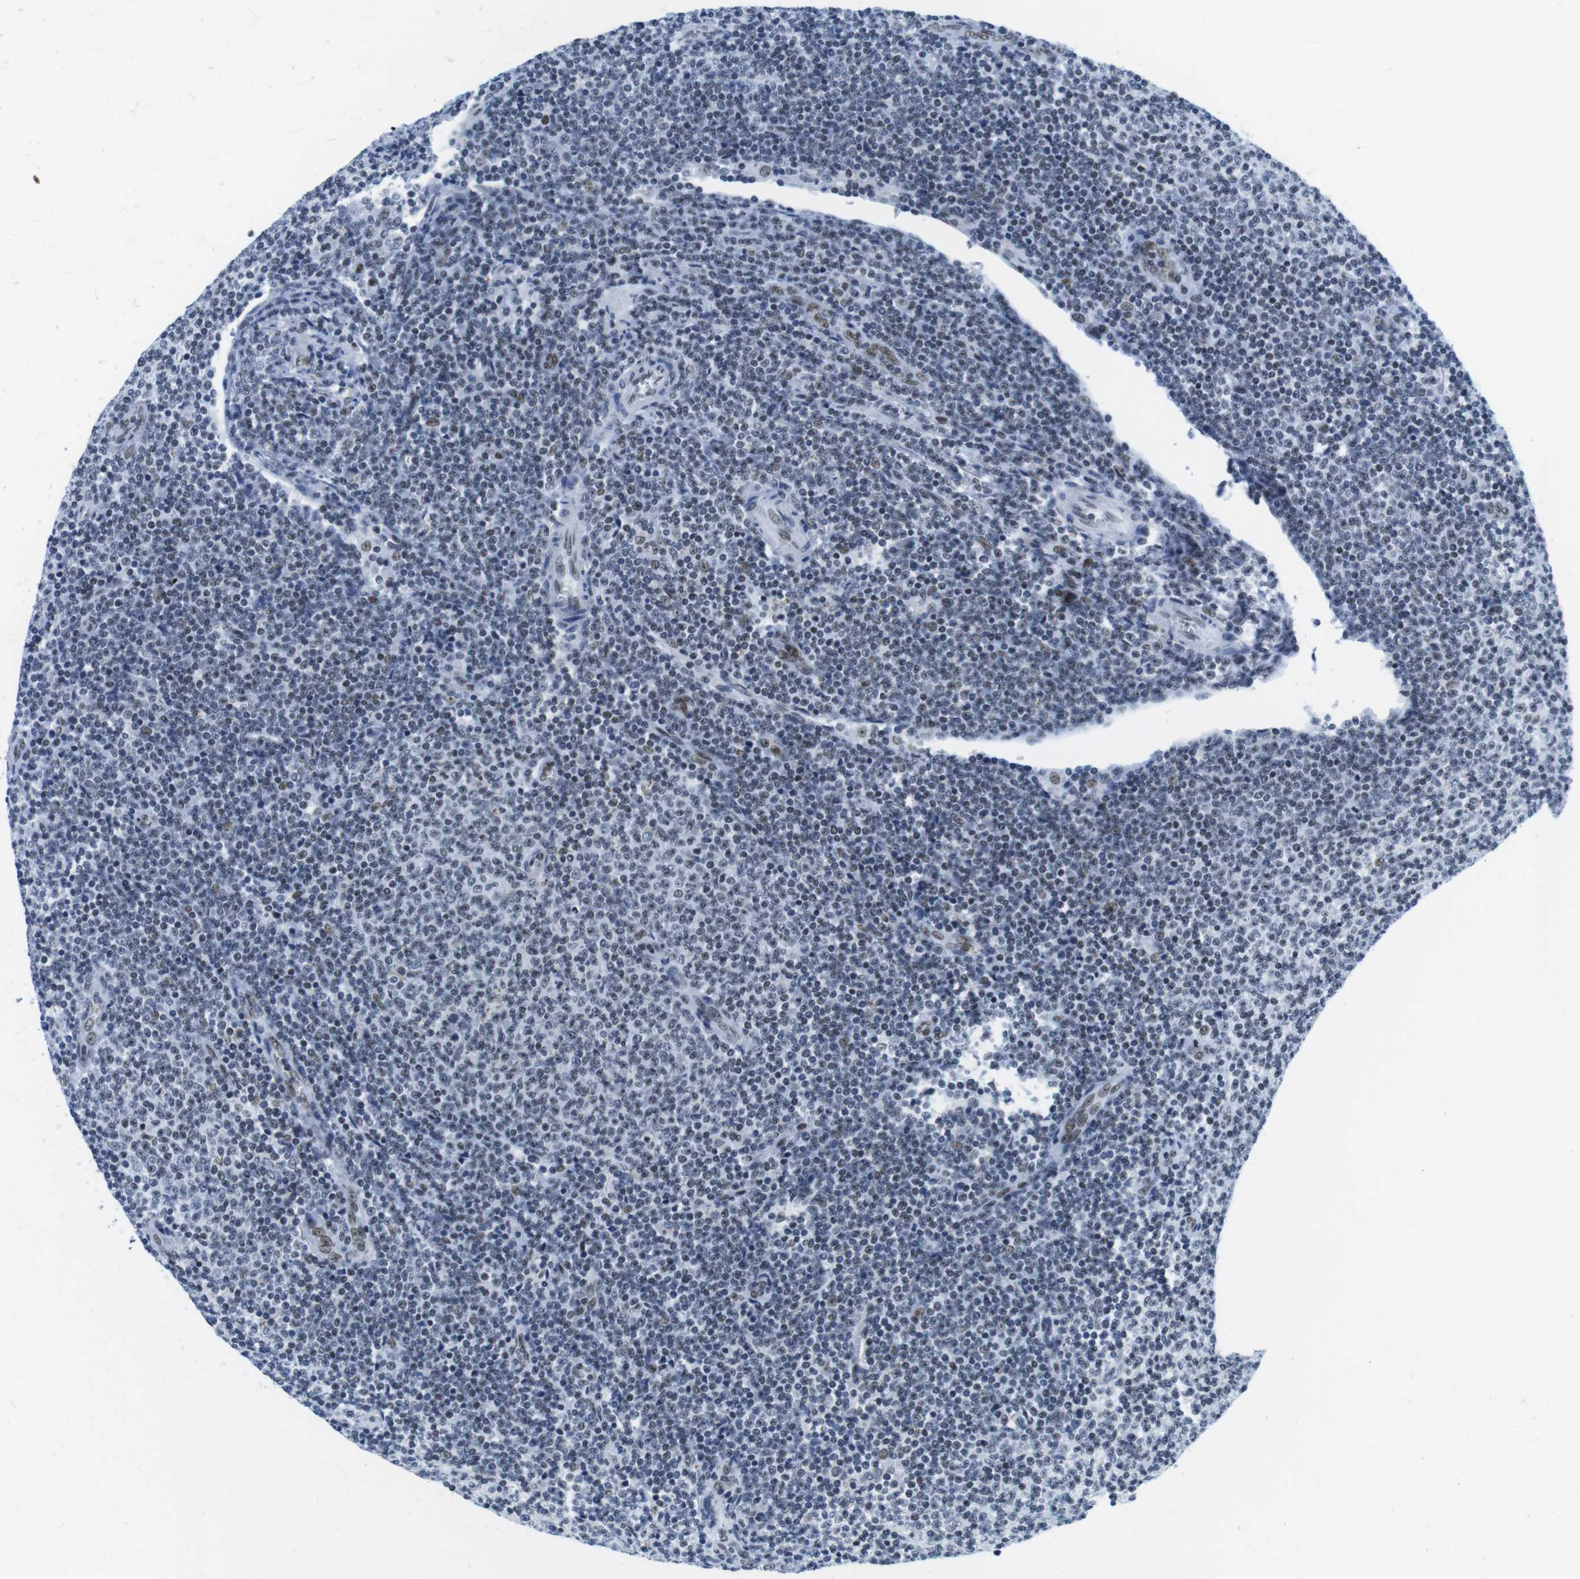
{"staining": {"intensity": "weak", "quantity": "25%-75%", "location": "nuclear"}, "tissue": "lymphoma", "cell_type": "Tumor cells", "image_type": "cancer", "snomed": [{"axis": "morphology", "description": "Malignant lymphoma, non-Hodgkin's type, Low grade"}, {"axis": "topography", "description": "Lymph node"}], "caption": "About 25%-75% of tumor cells in lymphoma display weak nuclear protein positivity as visualized by brown immunohistochemical staining.", "gene": "IFI16", "patient": {"sex": "male", "age": 66}}